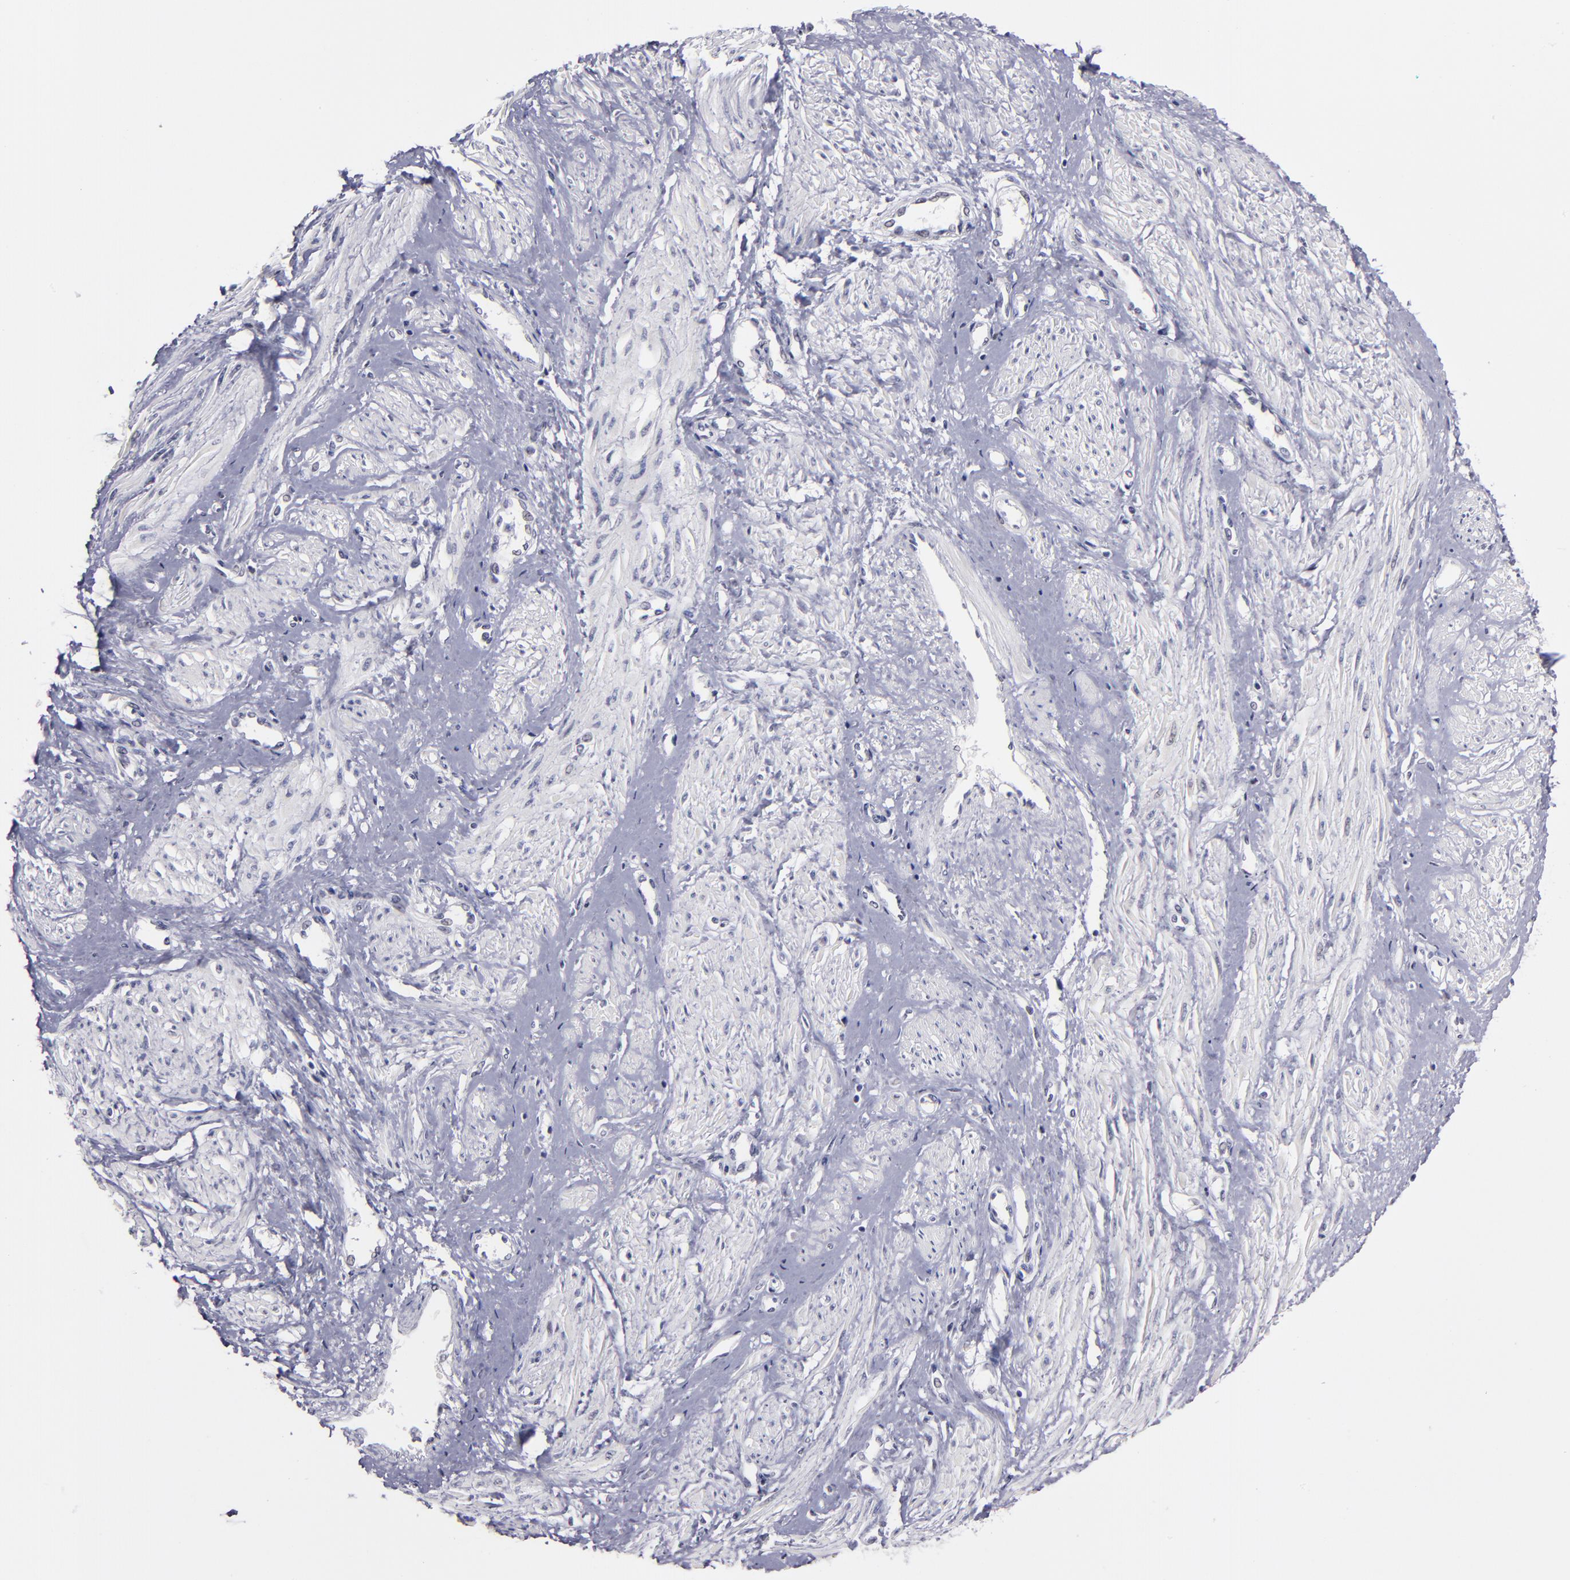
{"staining": {"intensity": "negative", "quantity": "none", "location": "none"}, "tissue": "smooth muscle", "cell_type": "Smooth muscle cells", "image_type": "normal", "snomed": [{"axis": "morphology", "description": "Normal tissue, NOS"}, {"axis": "topography", "description": "Smooth muscle"}, {"axis": "topography", "description": "Uterus"}], "caption": "IHC photomicrograph of benign human smooth muscle stained for a protein (brown), which reveals no expression in smooth muscle cells.", "gene": "OTUB2", "patient": {"sex": "female", "age": 39}}